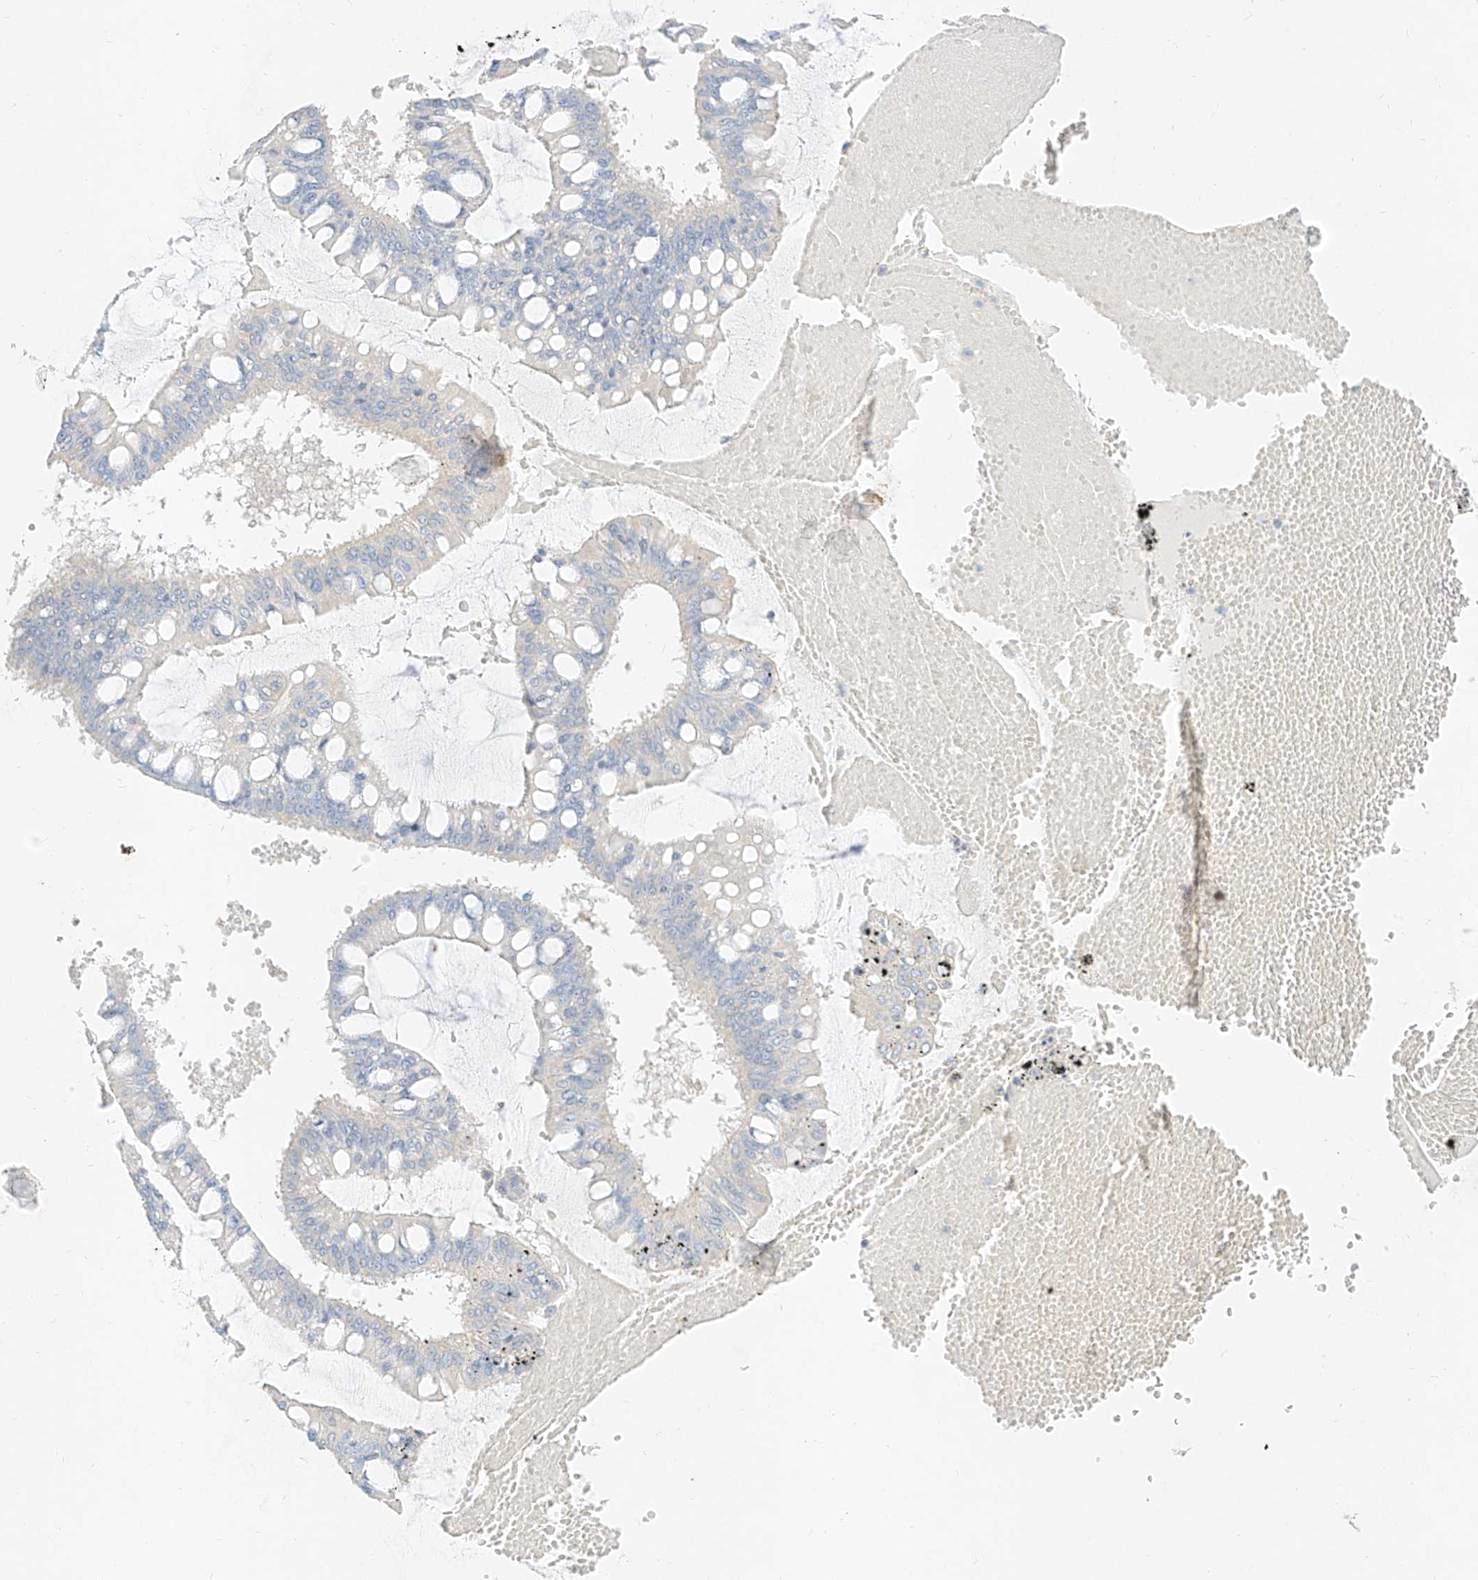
{"staining": {"intensity": "negative", "quantity": "none", "location": "none"}, "tissue": "ovarian cancer", "cell_type": "Tumor cells", "image_type": "cancer", "snomed": [{"axis": "morphology", "description": "Cystadenocarcinoma, mucinous, NOS"}, {"axis": "topography", "description": "Ovary"}], "caption": "Tumor cells show no significant positivity in mucinous cystadenocarcinoma (ovarian).", "gene": "ZZEF1", "patient": {"sex": "female", "age": 73}}